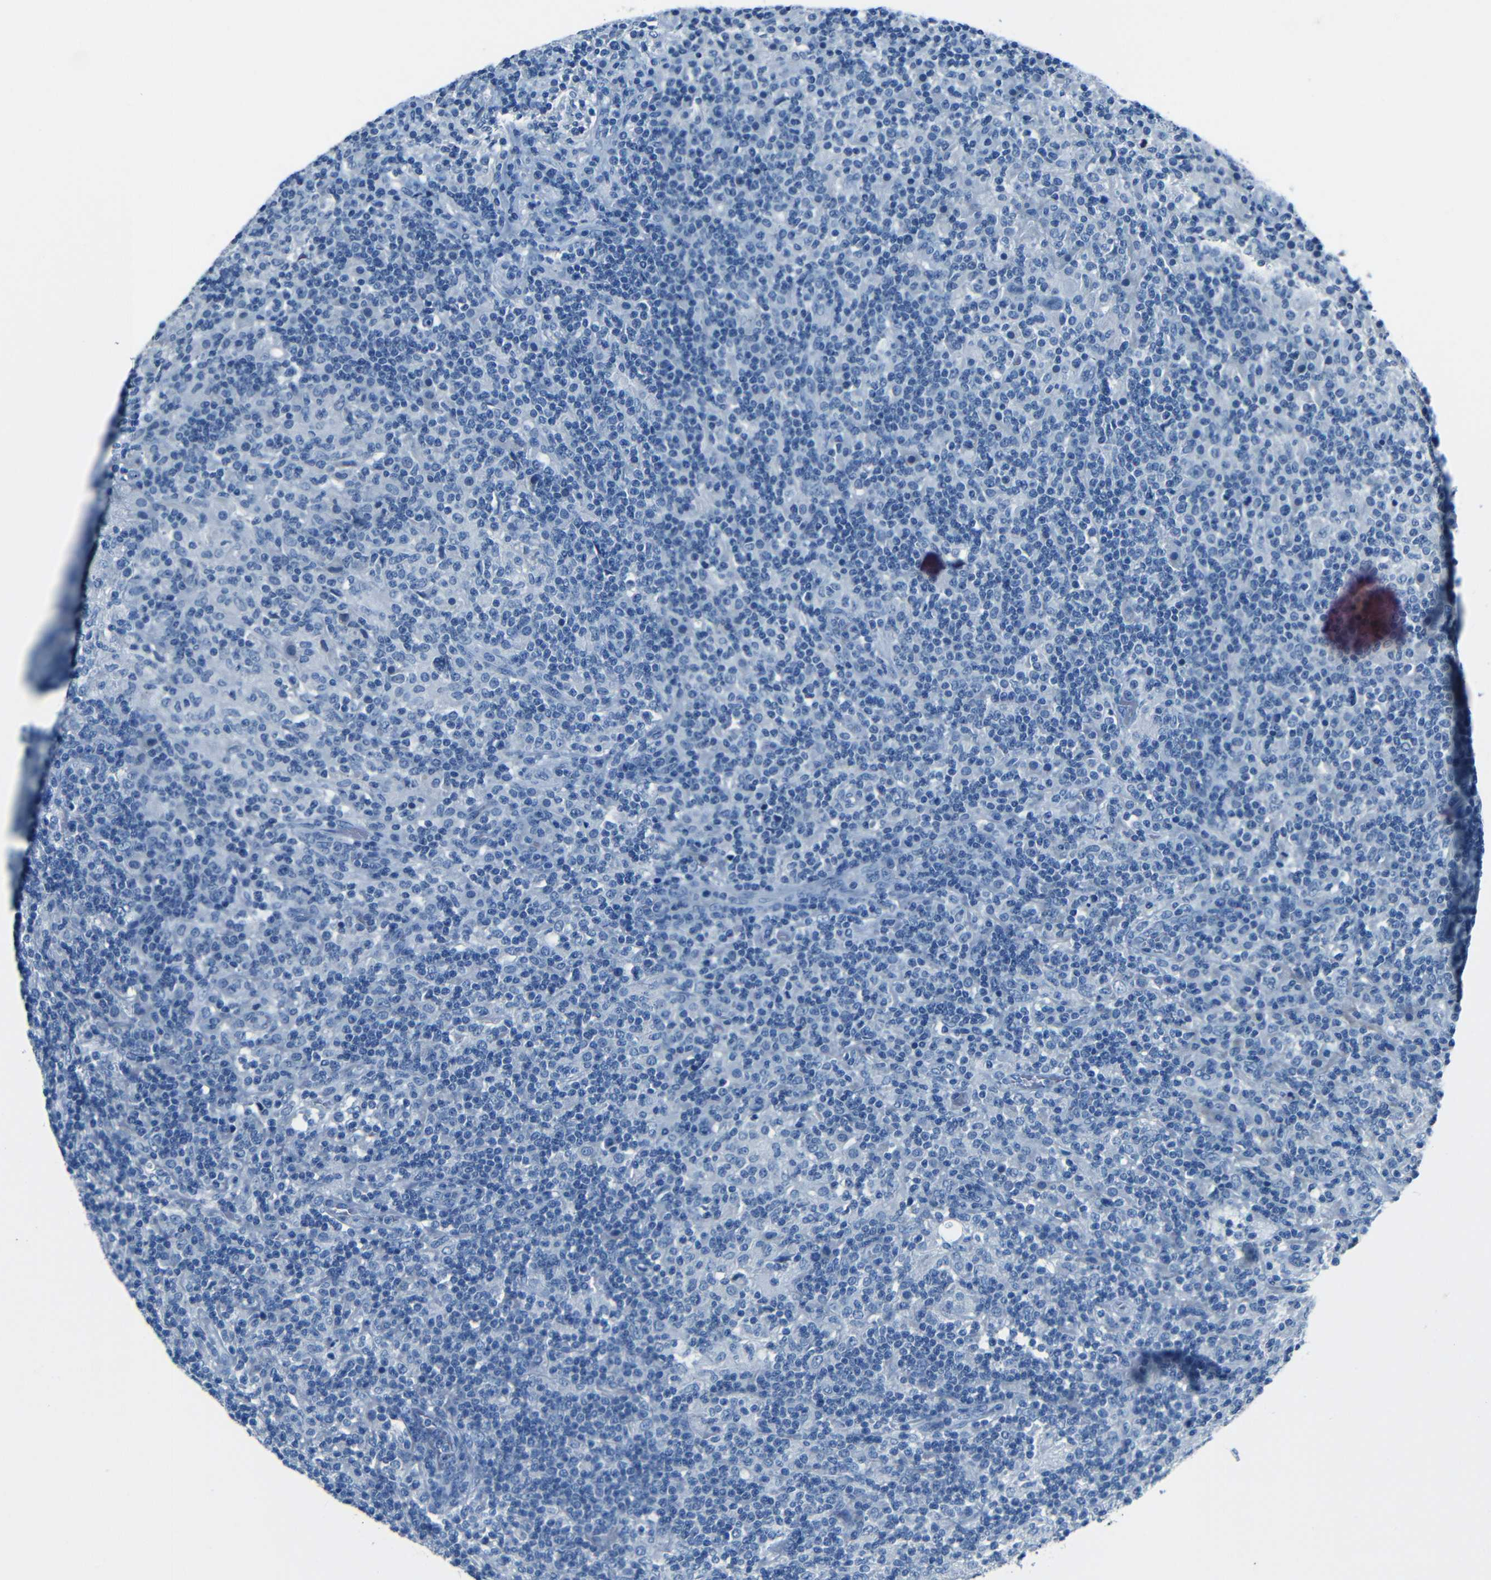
{"staining": {"intensity": "negative", "quantity": "none", "location": "none"}, "tissue": "lymphoma", "cell_type": "Tumor cells", "image_type": "cancer", "snomed": [{"axis": "morphology", "description": "Hodgkin's disease, NOS"}, {"axis": "topography", "description": "Lymph node"}], "caption": "Tumor cells are negative for protein expression in human Hodgkin's disease.", "gene": "FBN2", "patient": {"sex": "male", "age": 70}}